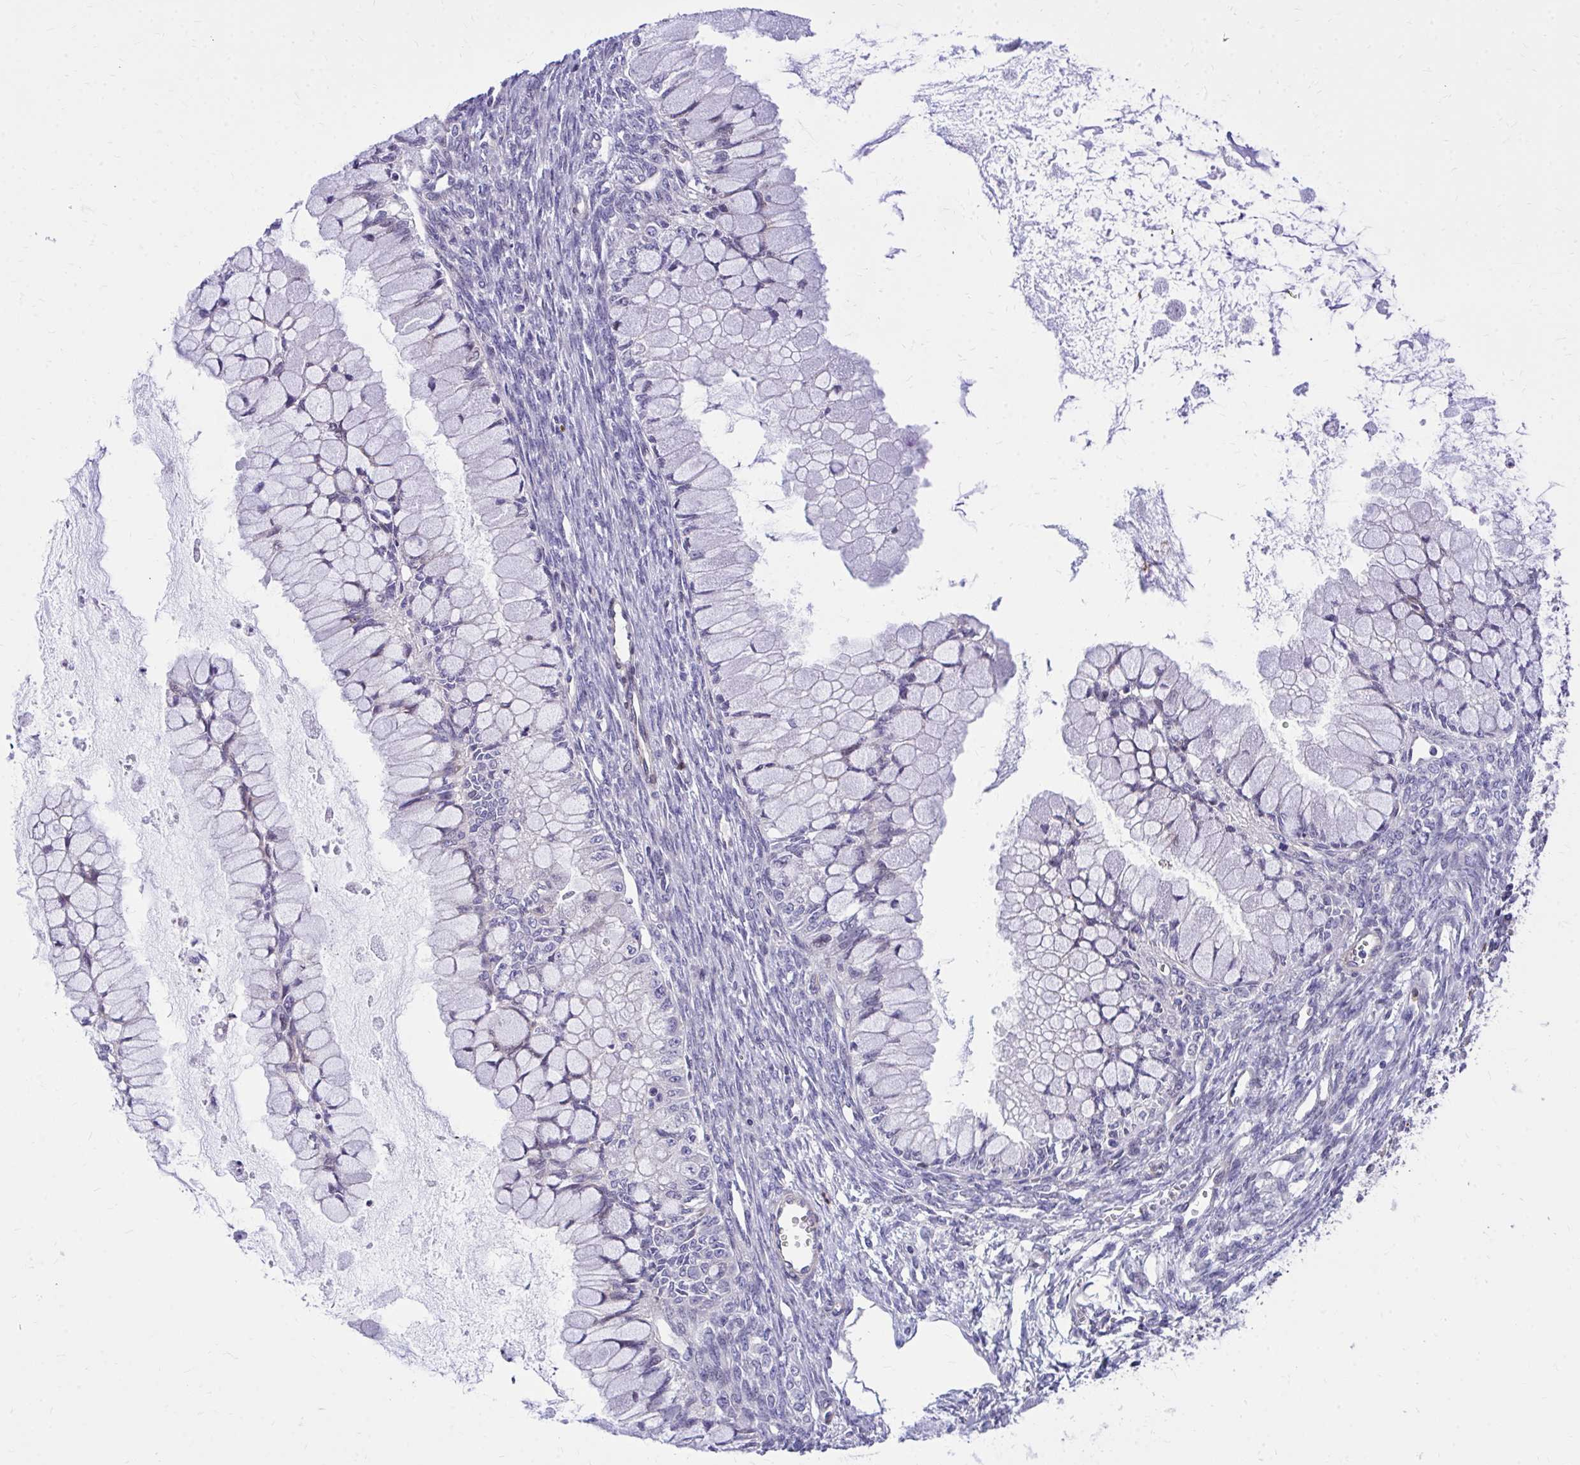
{"staining": {"intensity": "negative", "quantity": "none", "location": "none"}, "tissue": "ovarian cancer", "cell_type": "Tumor cells", "image_type": "cancer", "snomed": [{"axis": "morphology", "description": "Cystadenocarcinoma, mucinous, NOS"}, {"axis": "topography", "description": "Ovary"}], "caption": "Immunohistochemistry of human ovarian cancer (mucinous cystadenocarcinoma) displays no staining in tumor cells.", "gene": "ADAMTSL1", "patient": {"sex": "female", "age": 34}}